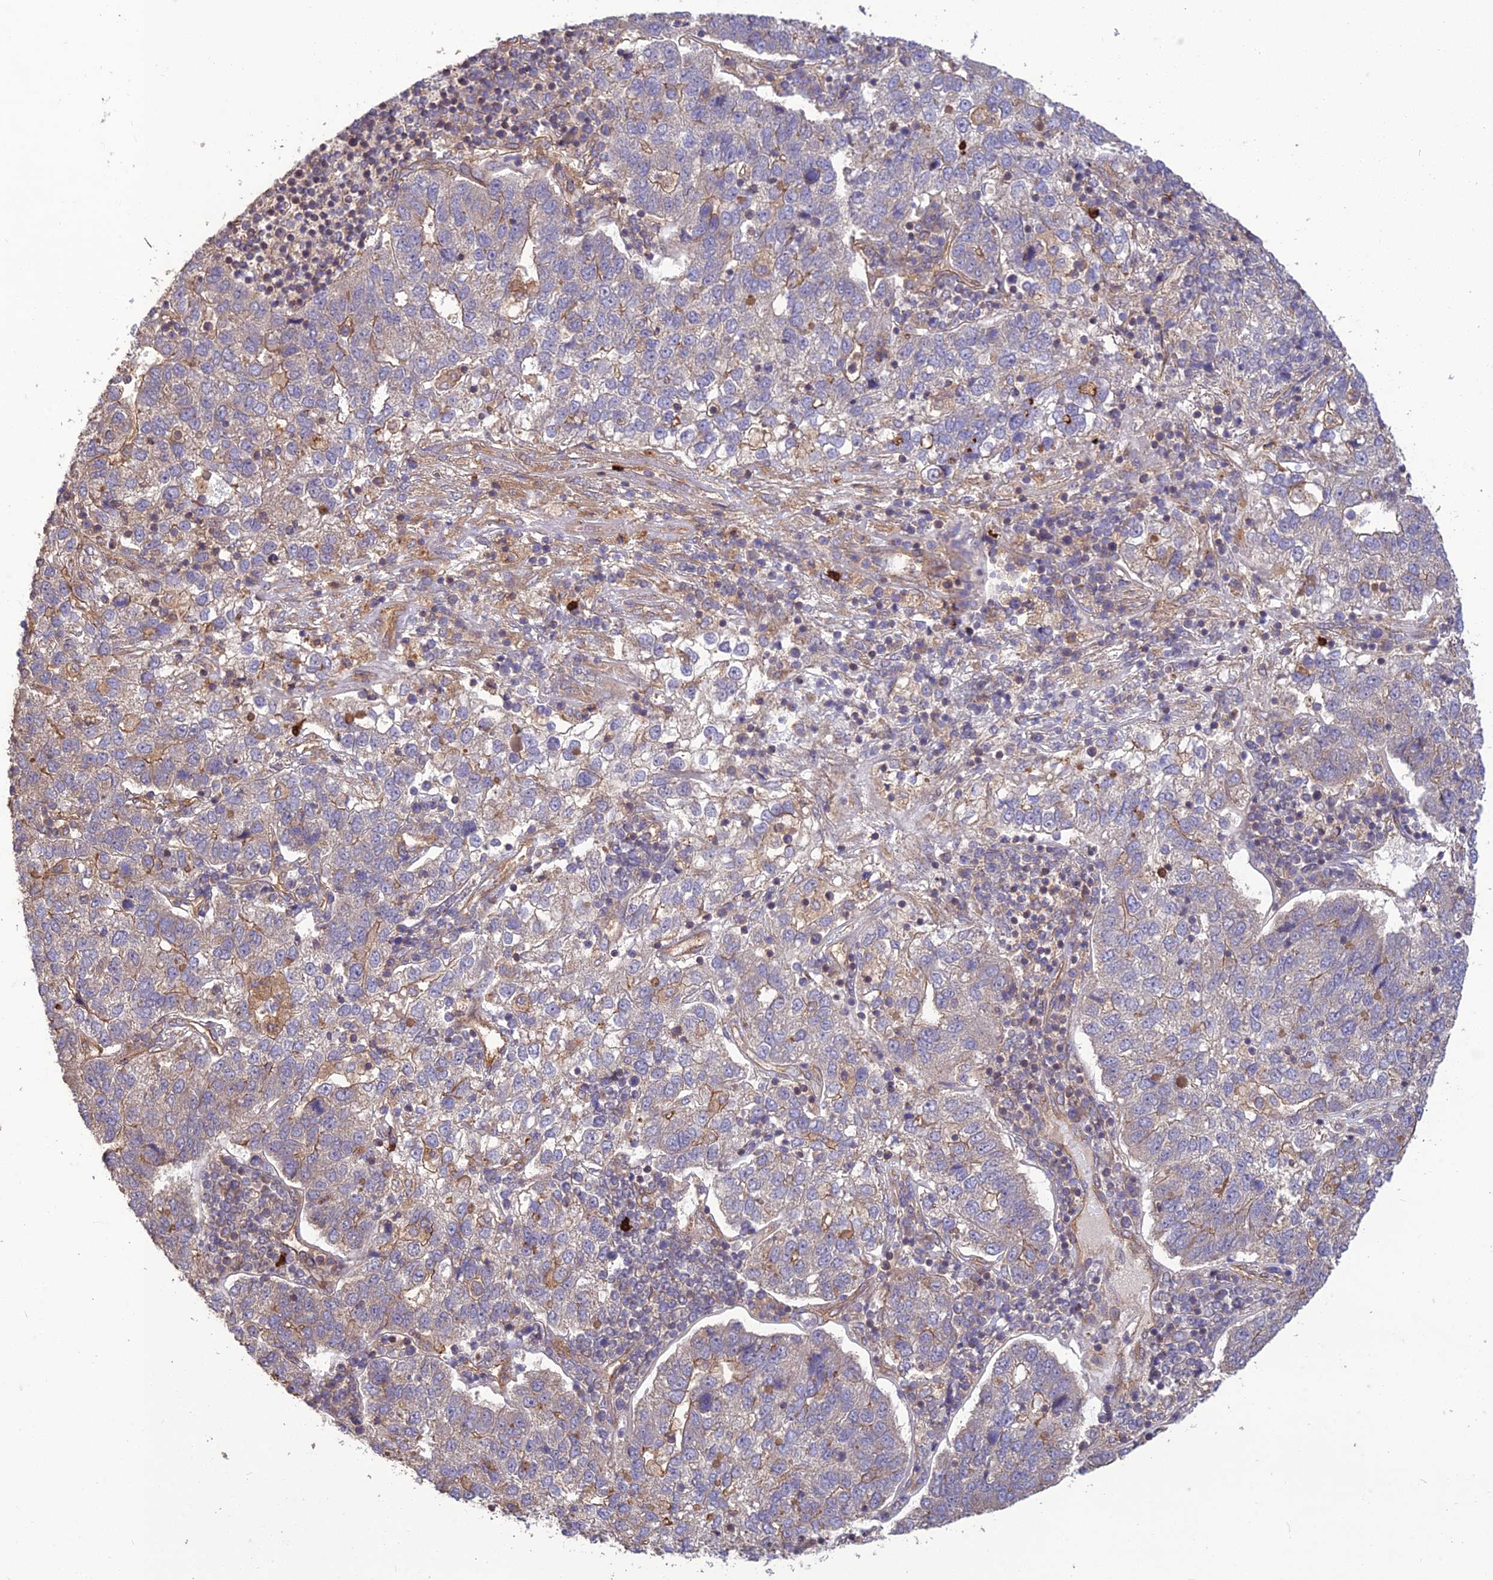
{"staining": {"intensity": "weak", "quantity": "<25%", "location": "cytoplasmic/membranous"}, "tissue": "pancreatic cancer", "cell_type": "Tumor cells", "image_type": "cancer", "snomed": [{"axis": "morphology", "description": "Adenocarcinoma, NOS"}, {"axis": "topography", "description": "Pancreas"}], "caption": "This is a image of IHC staining of pancreatic cancer (adenocarcinoma), which shows no staining in tumor cells.", "gene": "TMEM131L", "patient": {"sex": "female", "age": 61}}